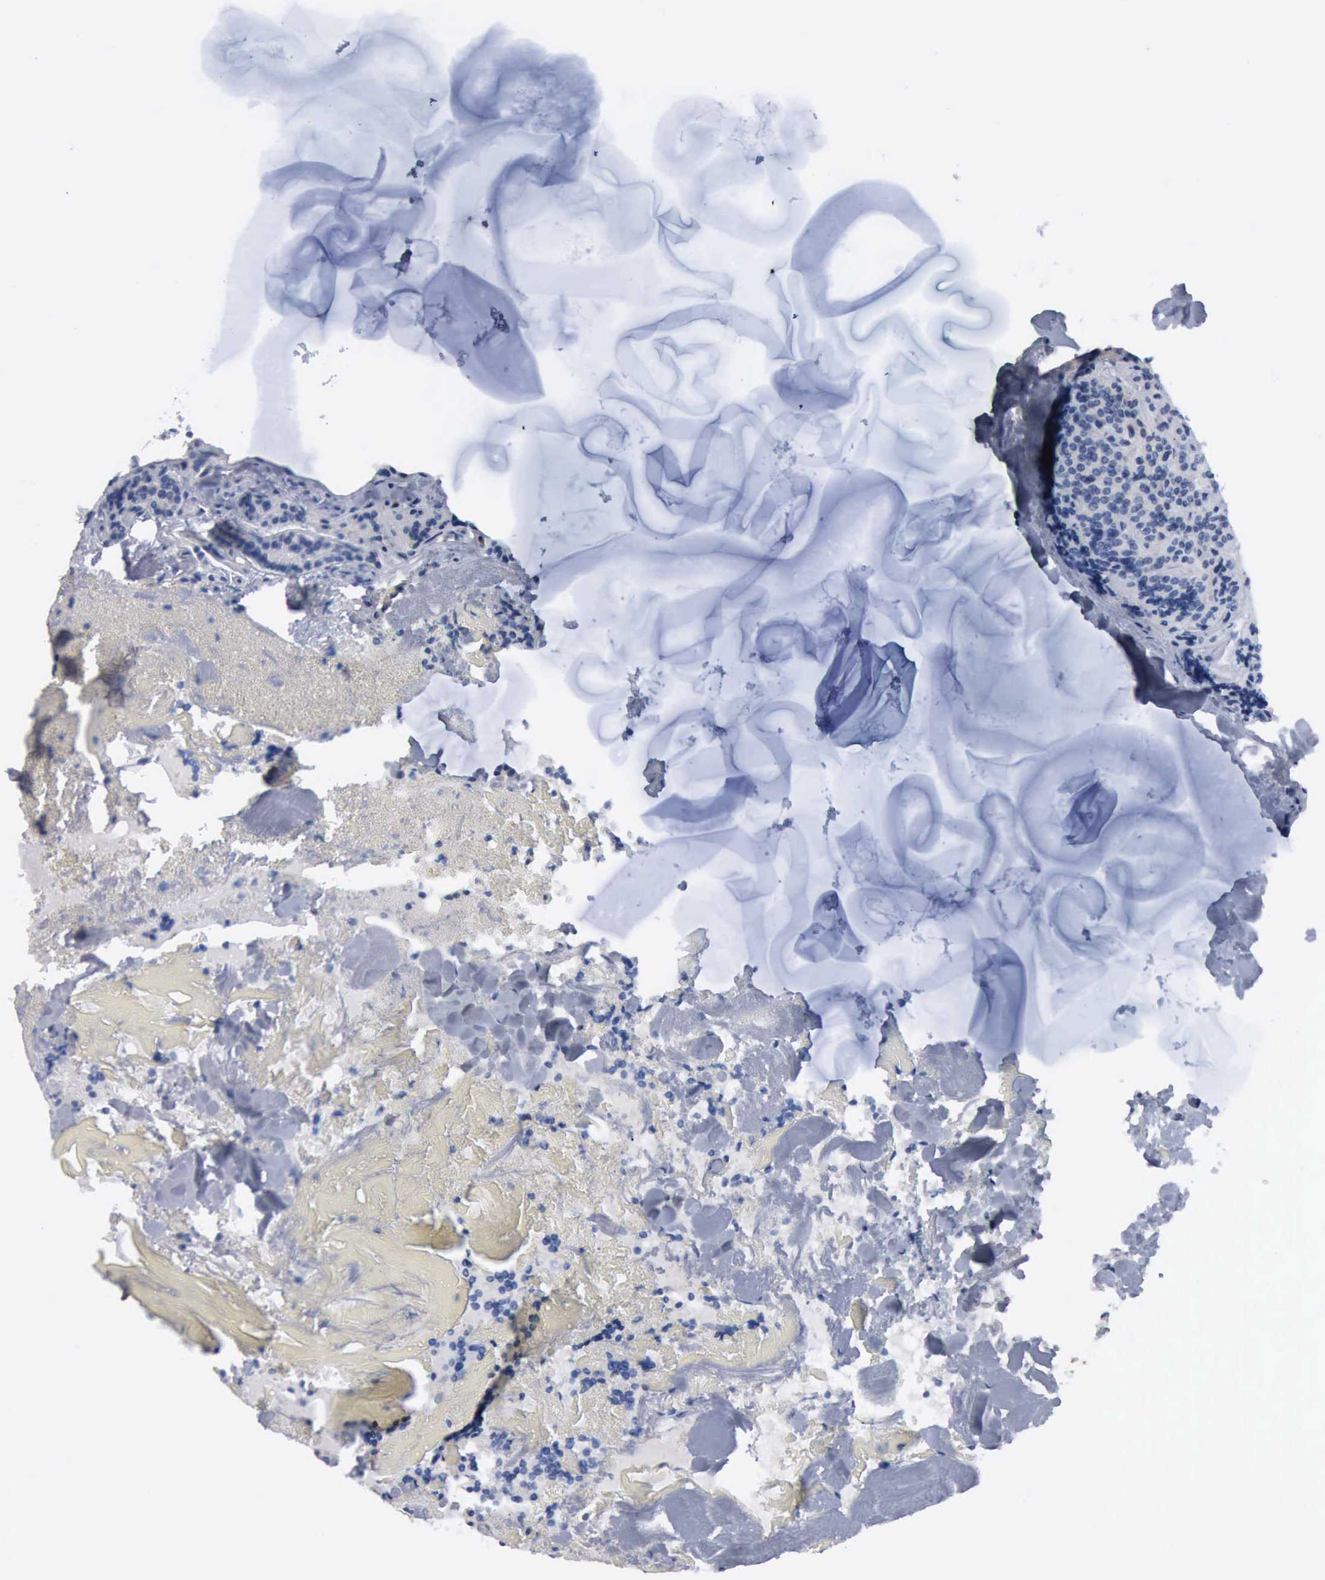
{"staining": {"intensity": "negative", "quantity": "none", "location": "none"}, "tissue": "parathyroid gland", "cell_type": "Glandular cells", "image_type": "normal", "snomed": [{"axis": "morphology", "description": "Normal tissue, NOS"}, {"axis": "topography", "description": "Parathyroid gland"}], "caption": "DAB immunohistochemical staining of benign human parathyroid gland reveals no significant expression in glandular cells. The staining is performed using DAB brown chromogen with nuclei counter-stained in using hematoxylin.", "gene": "FSCN1", "patient": {"sex": "female", "age": 29}}